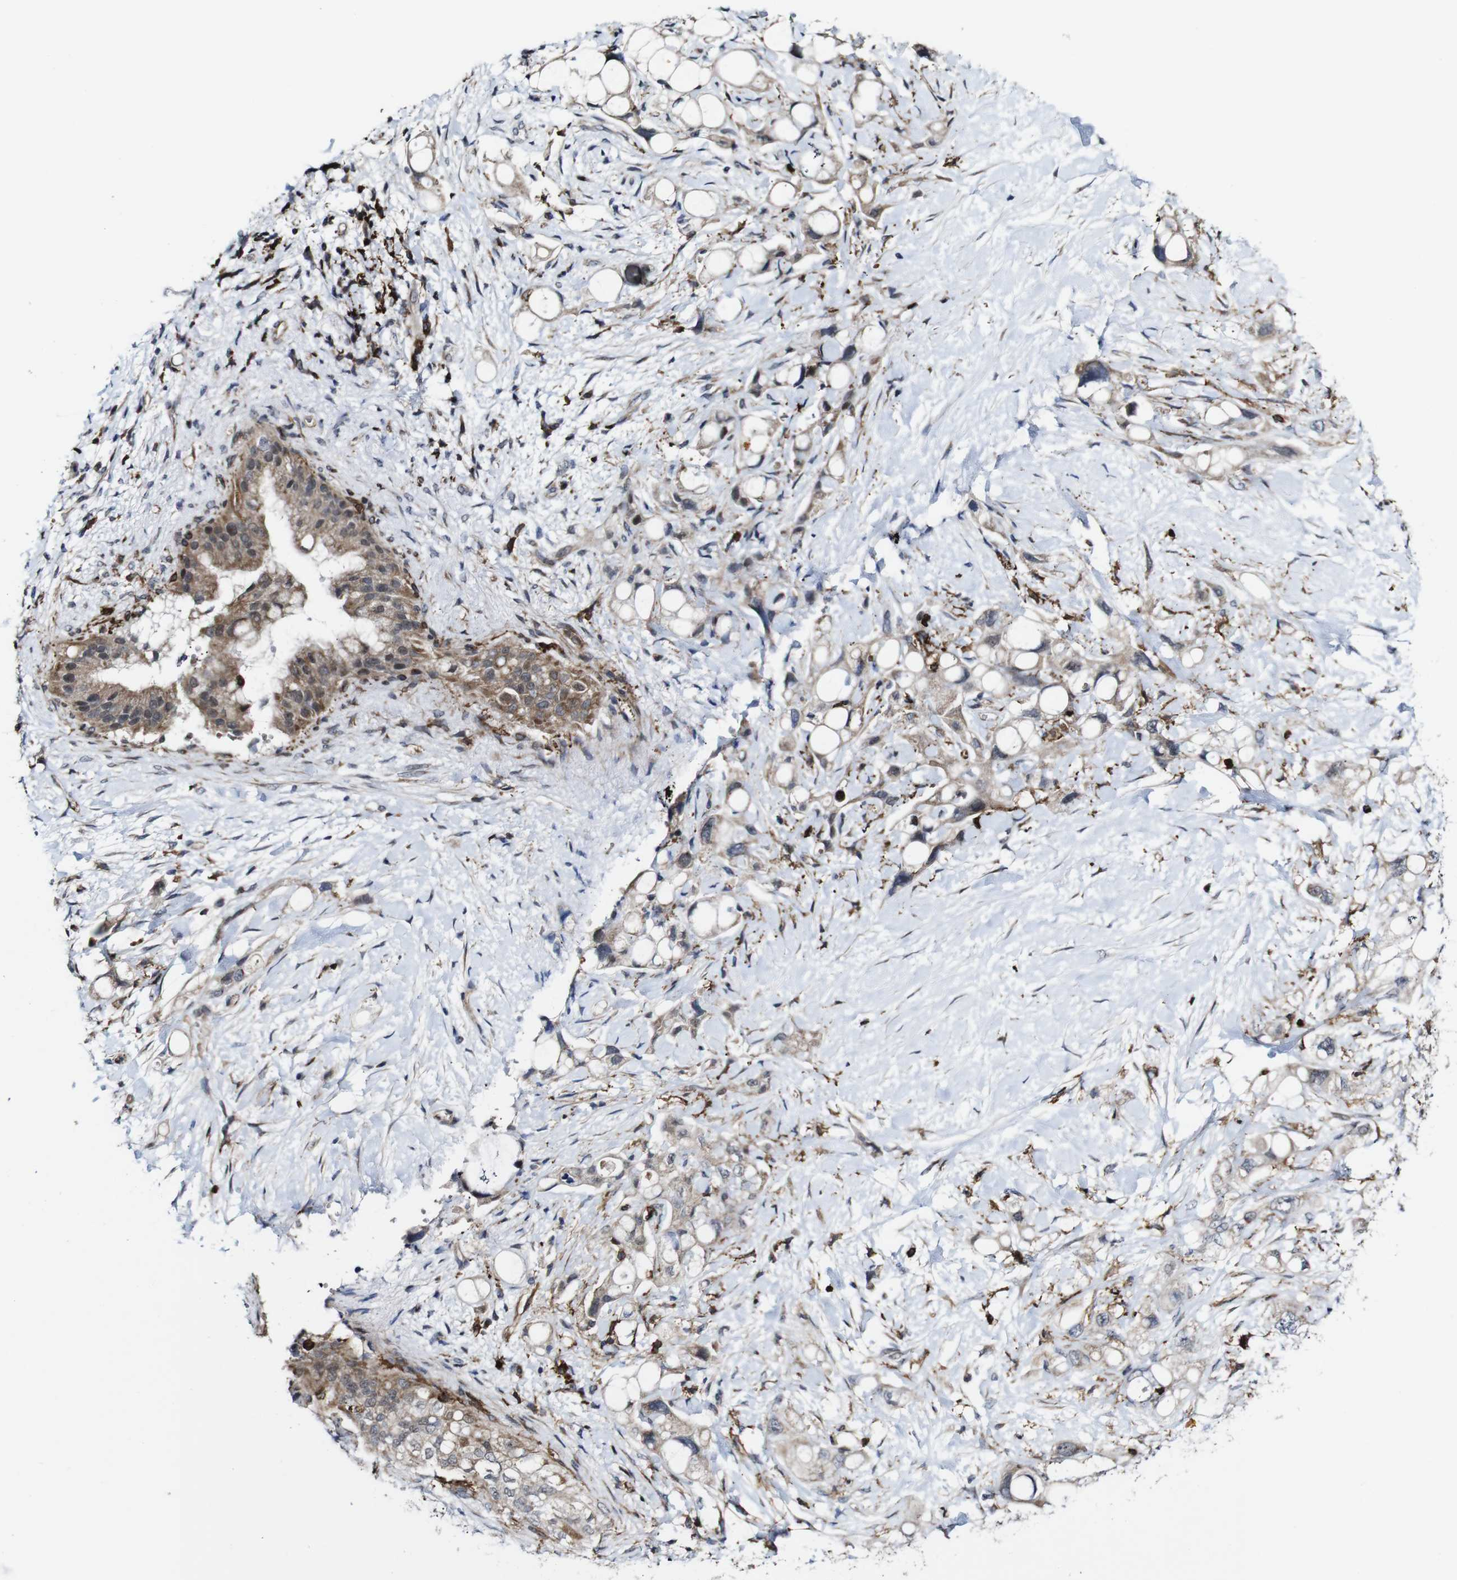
{"staining": {"intensity": "weak", "quantity": ">75%", "location": "cytoplasmic/membranous"}, "tissue": "pancreatic cancer", "cell_type": "Tumor cells", "image_type": "cancer", "snomed": [{"axis": "morphology", "description": "Adenocarcinoma, NOS"}, {"axis": "topography", "description": "Pancreas"}], "caption": "This image exhibits immunohistochemistry staining of human pancreatic cancer, with low weak cytoplasmic/membranous expression in about >75% of tumor cells.", "gene": "JAK2", "patient": {"sex": "female", "age": 56}}